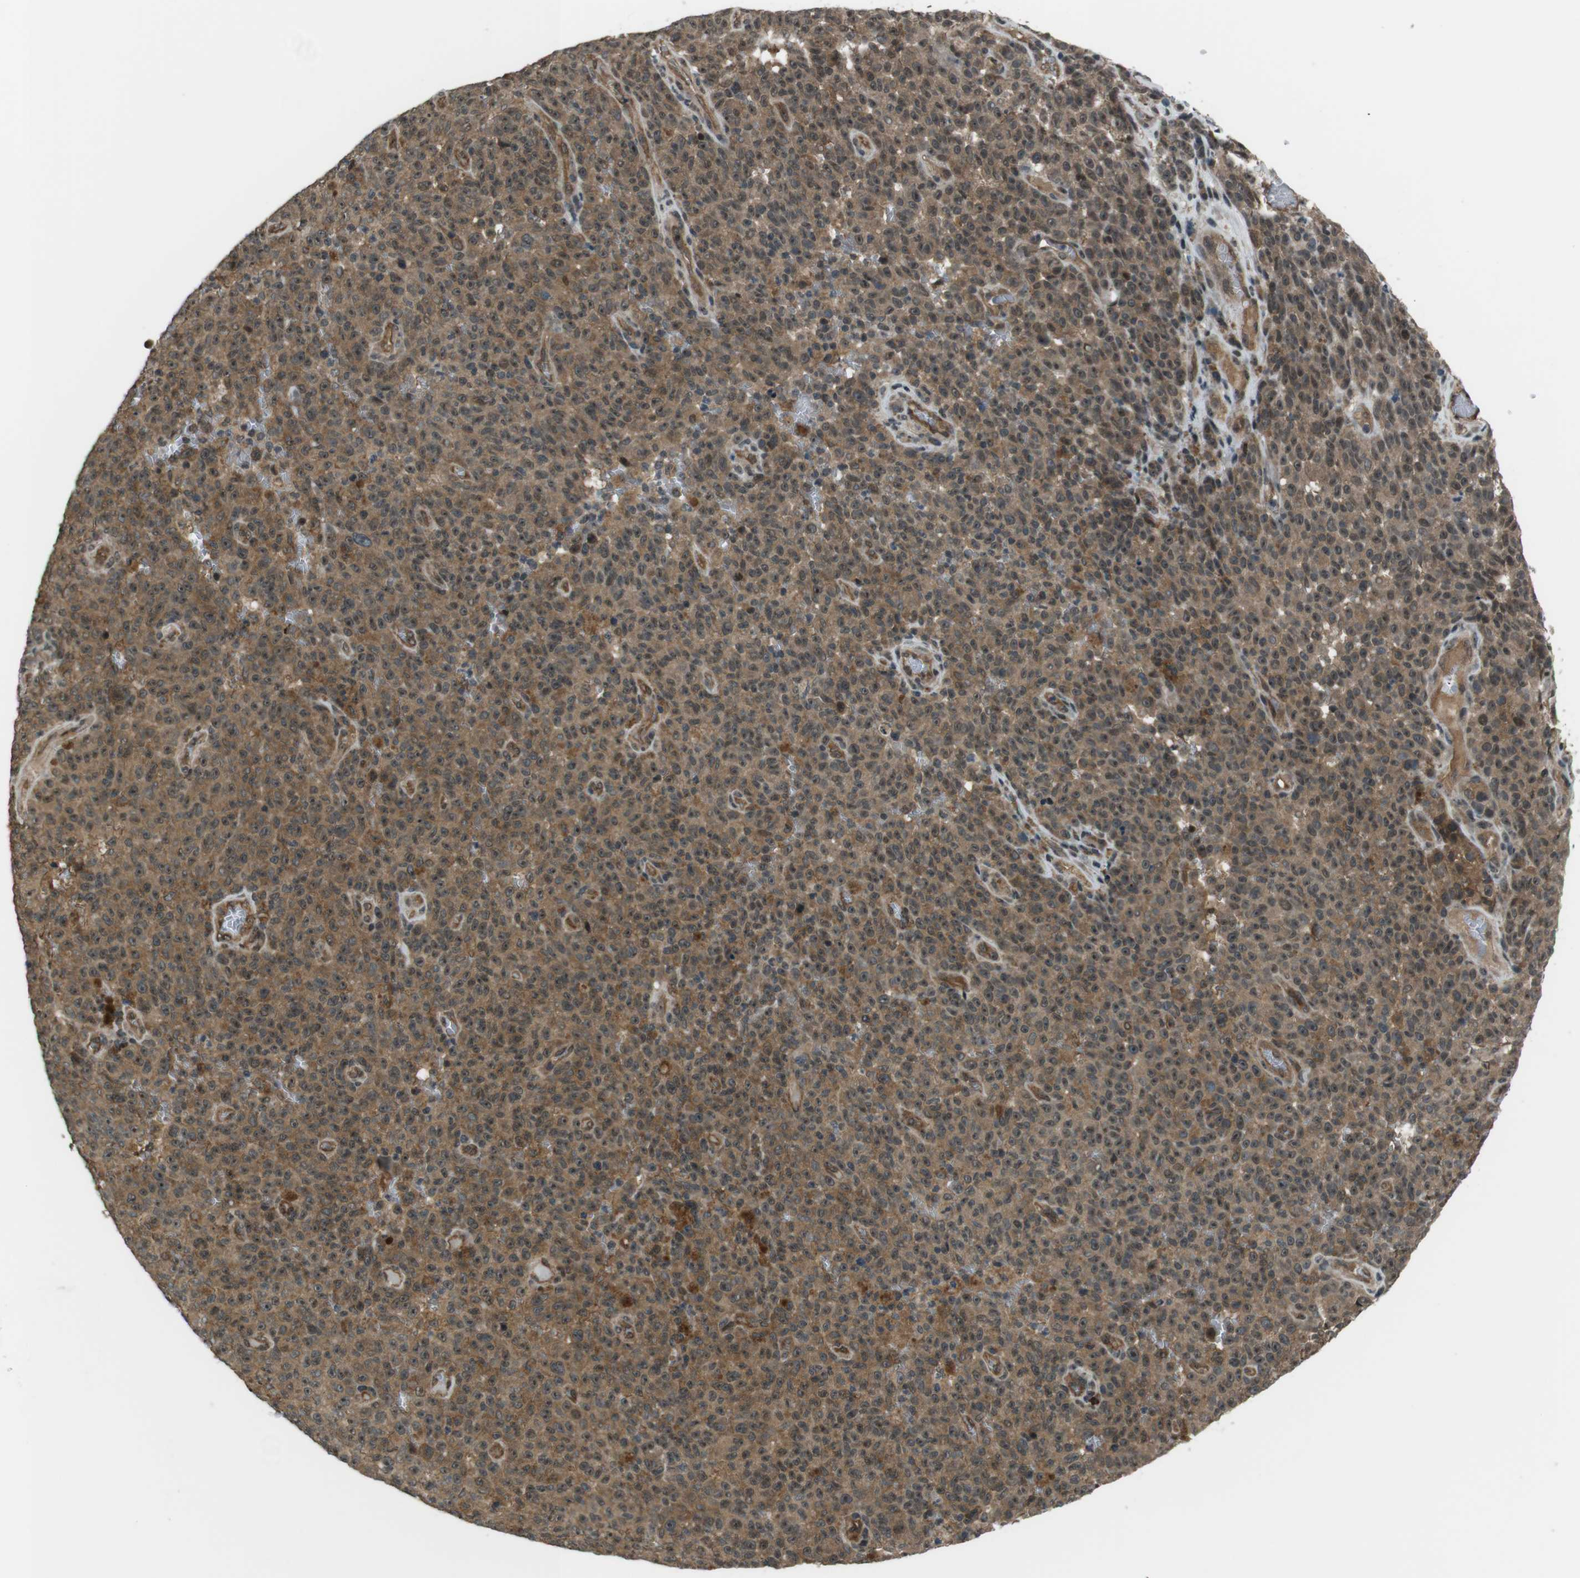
{"staining": {"intensity": "moderate", "quantity": ">75%", "location": "cytoplasmic/membranous,nuclear"}, "tissue": "melanoma", "cell_type": "Tumor cells", "image_type": "cancer", "snomed": [{"axis": "morphology", "description": "Malignant melanoma, NOS"}, {"axis": "topography", "description": "Skin"}], "caption": "Protein expression analysis of human melanoma reveals moderate cytoplasmic/membranous and nuclear staining in approximately >75% of tumor cells.", "gene": "TIAM2", "patient": {"sex": "female", "age": 82}}